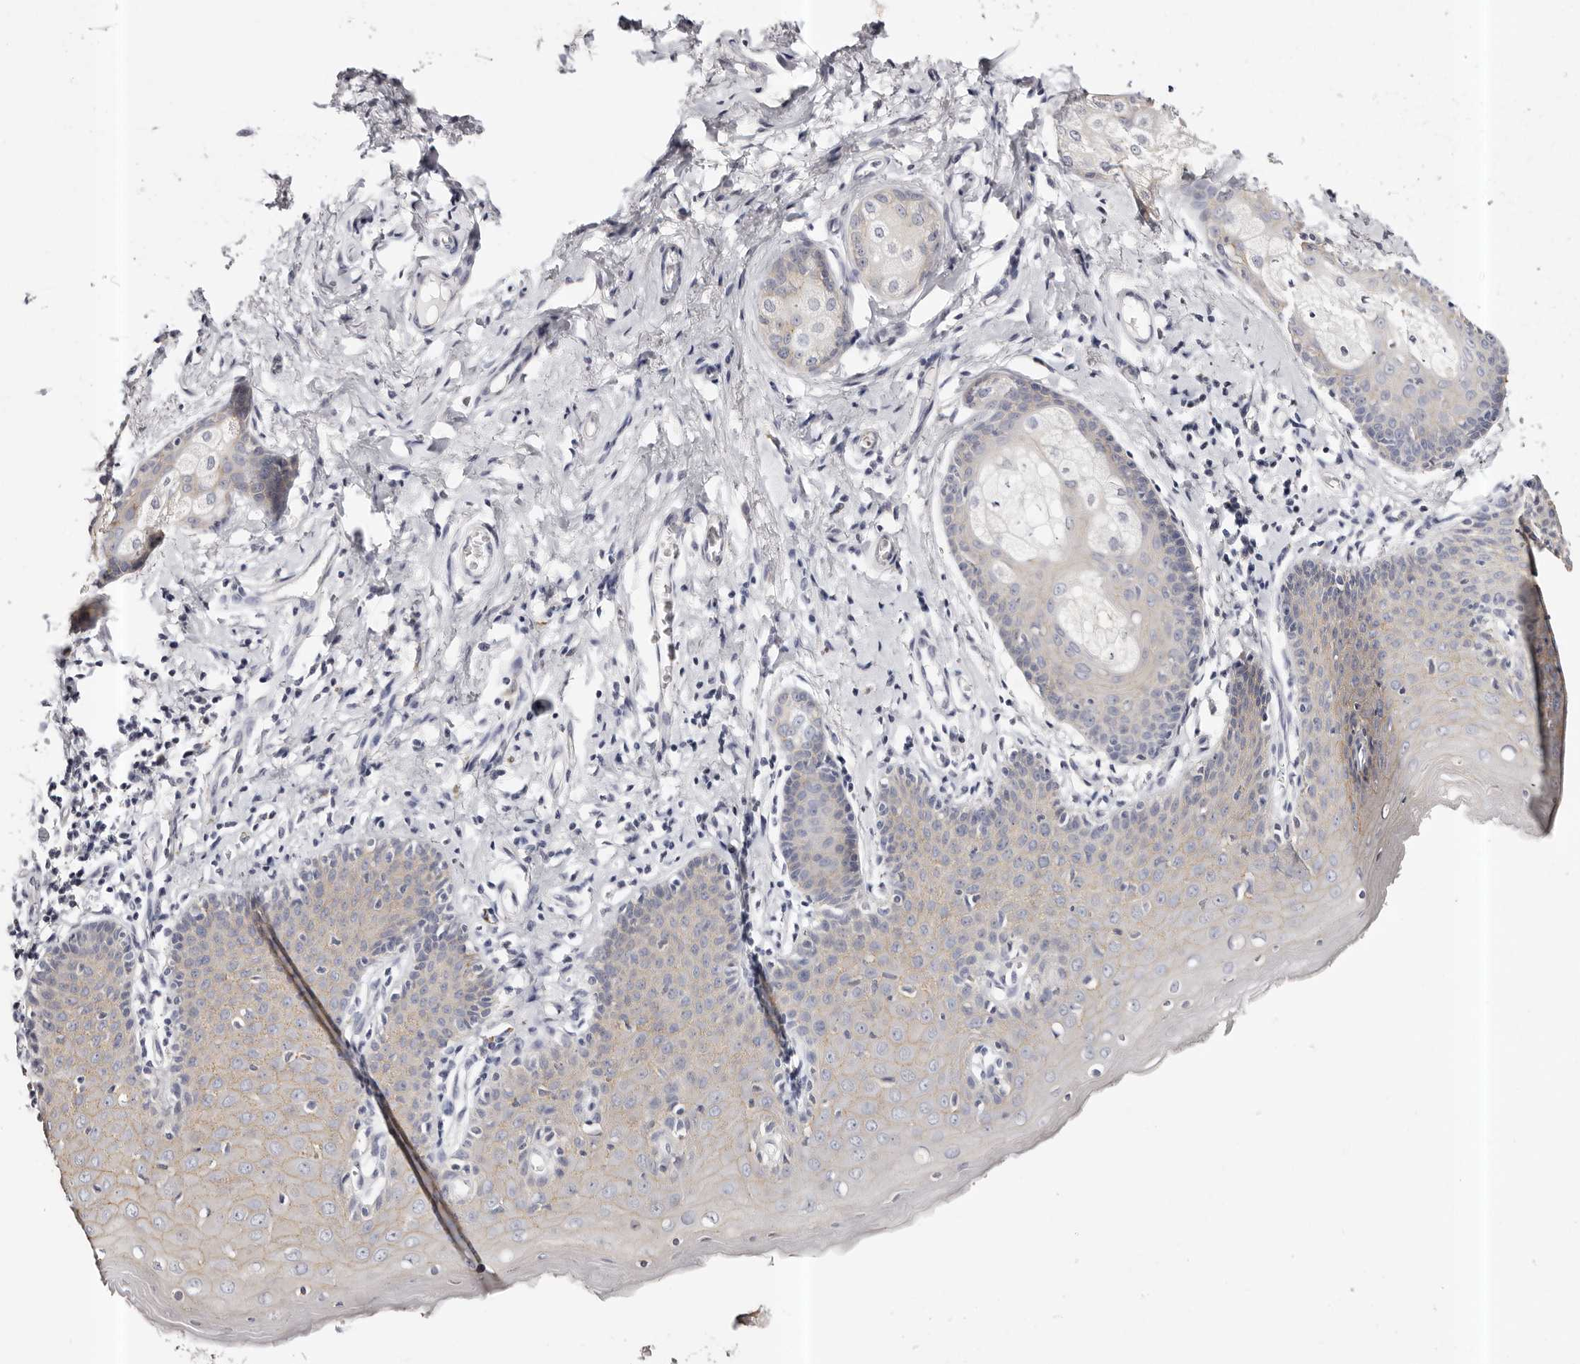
{"staining": {"intensity": "weak", "quantity": "25%-75%", "location": "cytoplasmic/membranous"}, "tissue": "skin", "cell_type": "Epidermal cells", "image_type": "normal", "snomed": [{"axis": "morphology", "description": "Normal tissue, NOS"}, {"axis": "topography", "description": "Vulva"}], "caption": "Protein staining exhibits weak cytoplasmic/membranous expression in approximately 25%-75% of epidermal cells in benign skin.", "gene": "ROM1", "patient": {"sex": "female", "age": 66}}